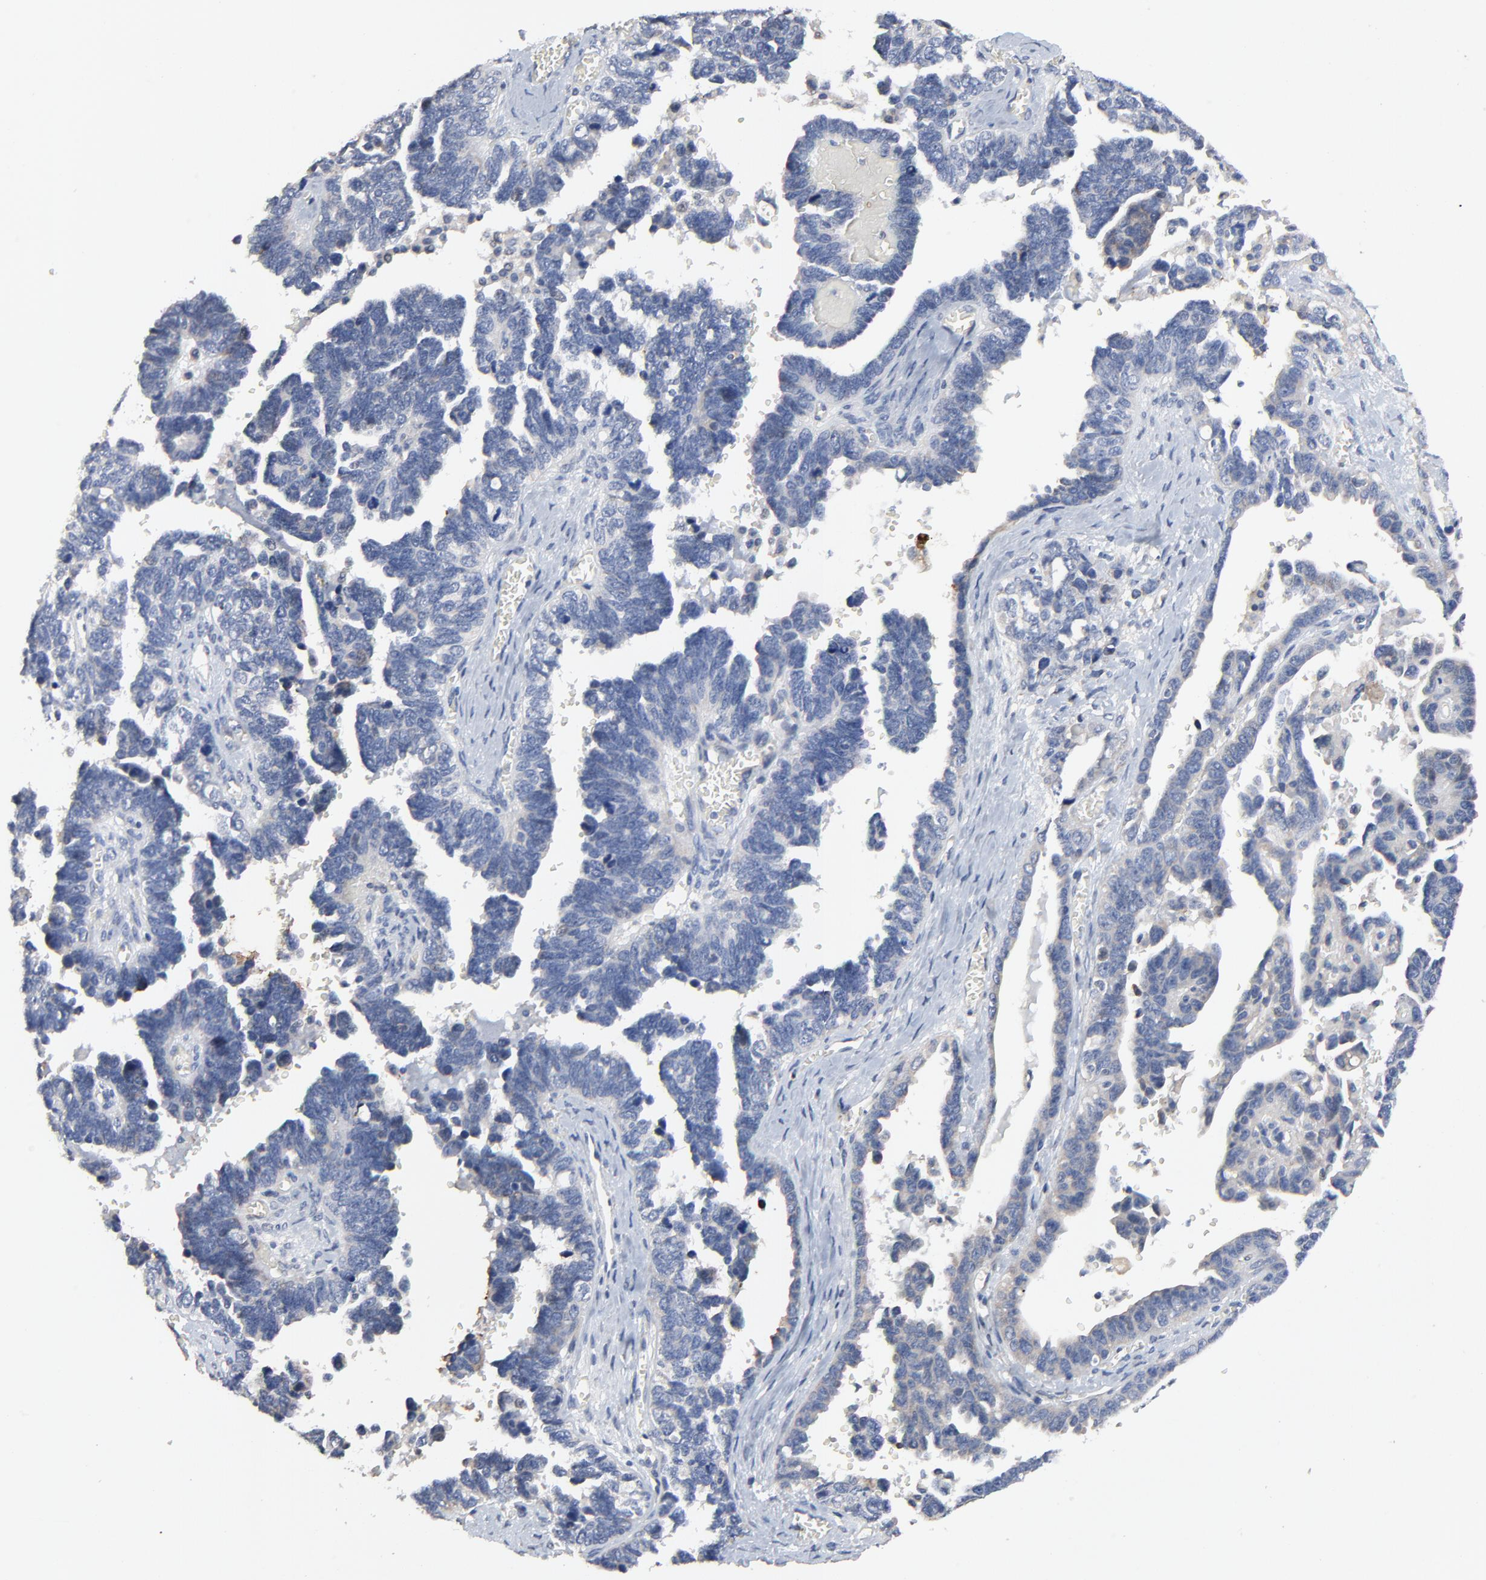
{"staining": {"intensity": "weak", "quantity": "<25%", "location": "cytoplasmic/membranous"}, "tissue": "ovarian cancer", "cell_type": "Tumor cells", "image_type": "cancer", "snomed": [{"axis": "morphology", "description": "Cystadenocarcinoma, serous, NOS"}, {"axis": "topography", "description": "Ovary"}], "caption": "Ovarian serous cystadenocarcinoma was stained to show a protein in brown. There is no significant positivity in tumor cells. (DAB (3,3'-diaminobenzidine) immunohistochemistry (IHC), high magnification).", "gene": "SKAP1", "patient": {"sex": "female", "age": 69}}